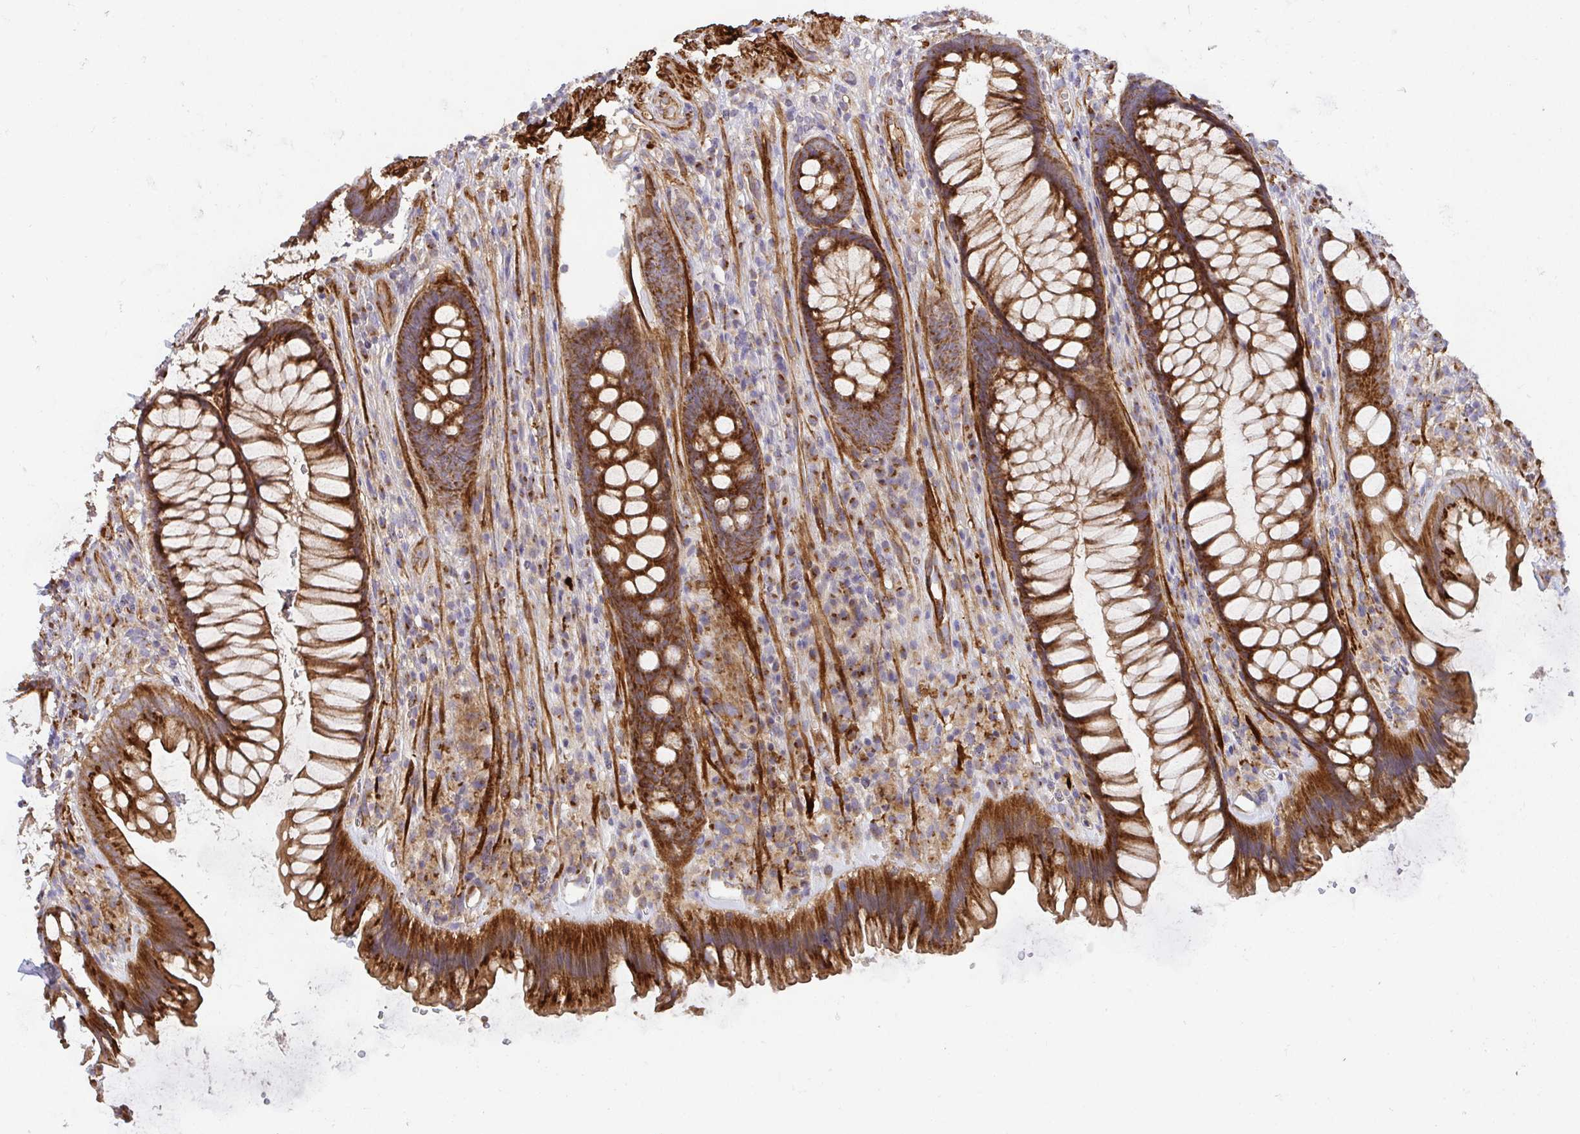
{"staining": {"intensity": "strong", "quantity": ">75%", "location": "cytoplasmic/membranous"}, "tissue": "rectum", "cell_type": "Glandular cells", "image_type": "normal", "snomed": [{"axis": "morphology", "description": "Normal tissue, NOS"}, {"axis": "topography", "description": "Rectum"}], "caption": "Rectum stained with DAB immunohistochemistry exhibits high levels of strong cytoplasmic/membranous staining in about >75% of glandular cells.", "gene": "TM9SF4", "patient": {"sex": "male", "age": 53}}